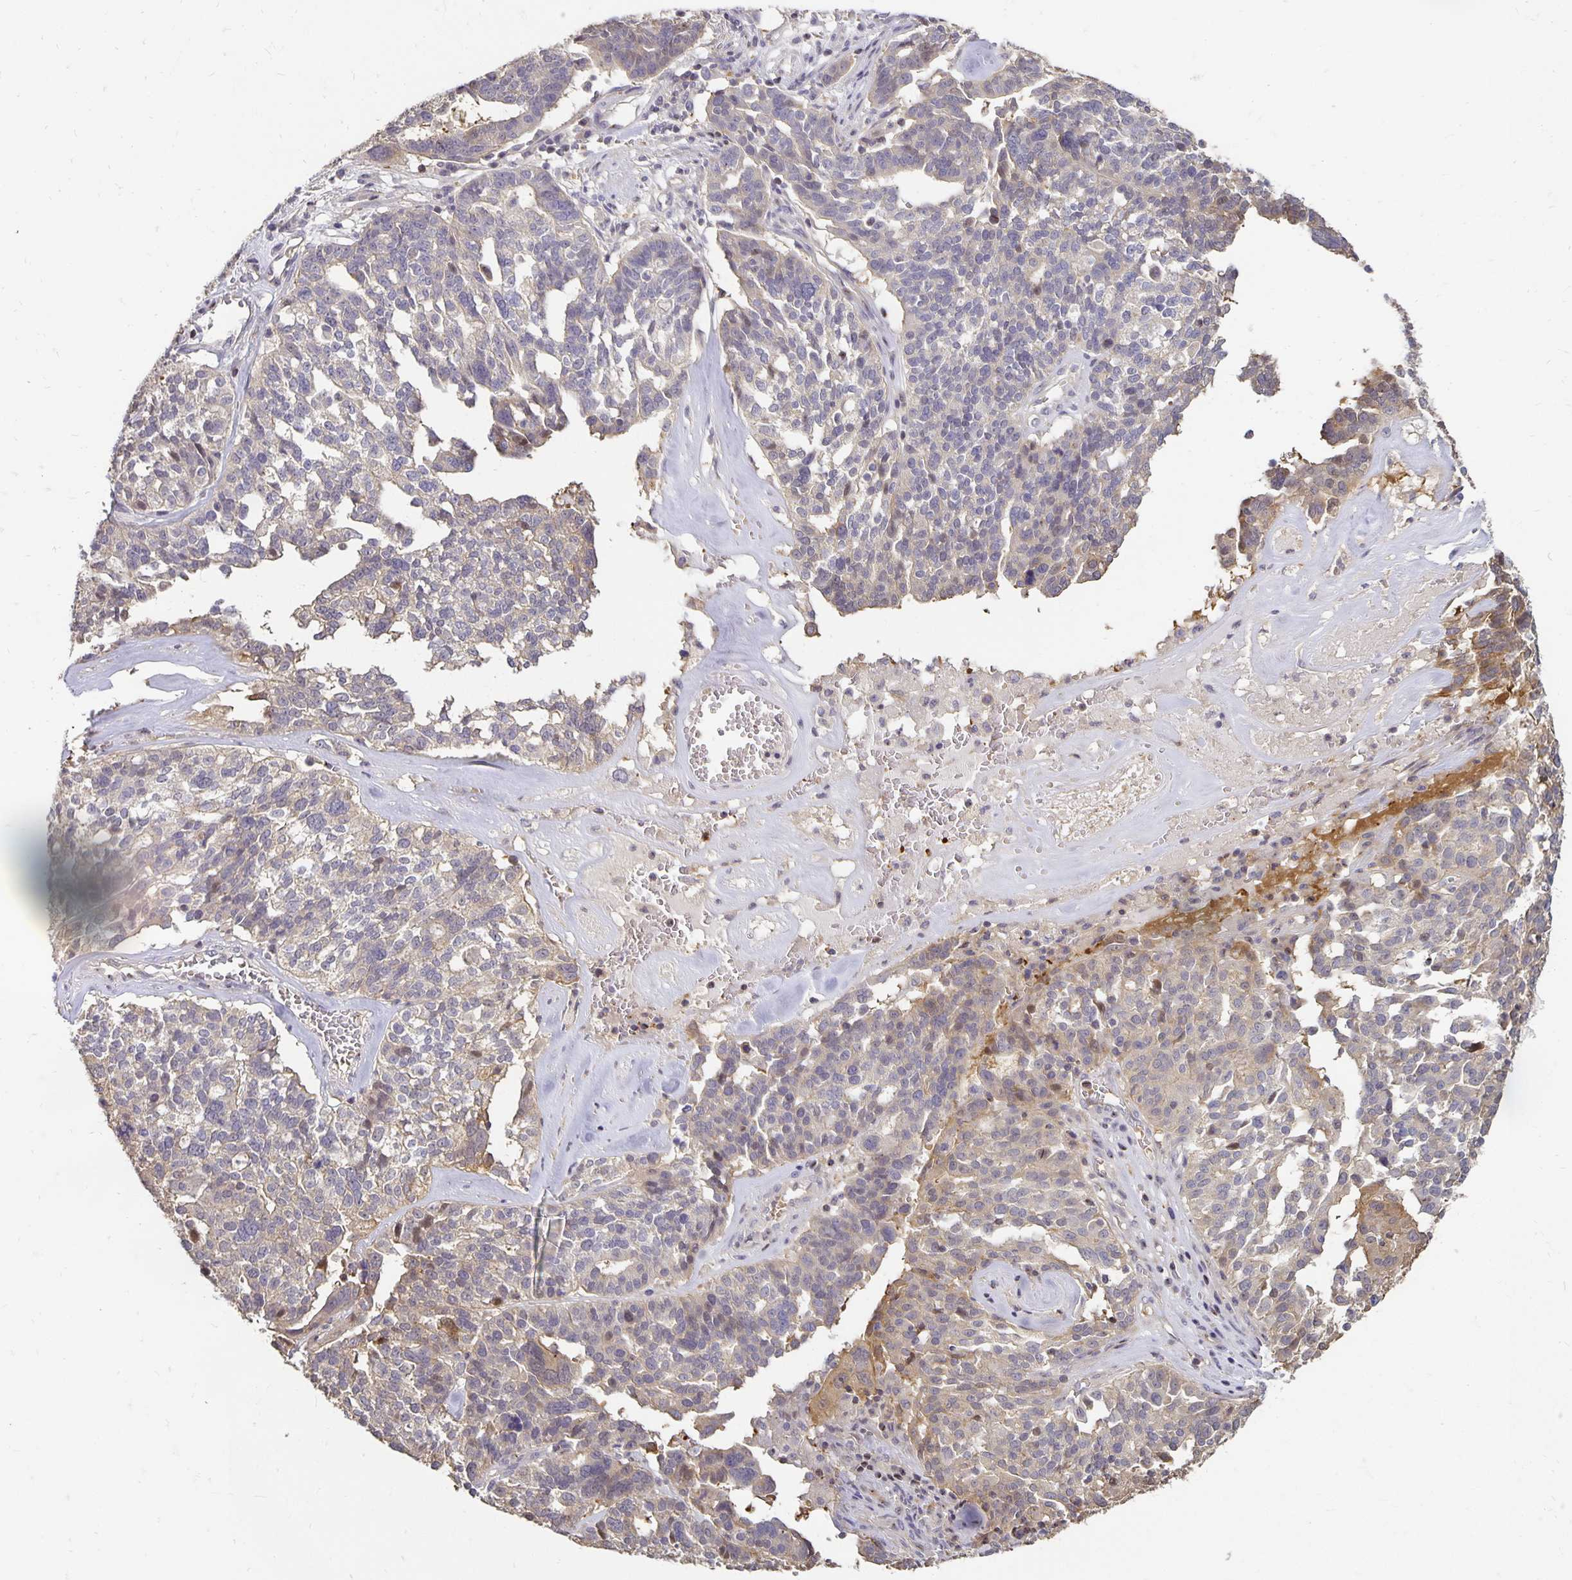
{"staining": {"intensity": "negative", "quantity": "none", "location": "none"}, "tissue": "ovarian cancer", "cell_type": "Tumor cells", "image_type": "cancer", "snomed": [{"axis": "morphology", "description": "Cystadenocarcinoma, serous, NOS"}, {"axis": "topography", "description": "Ovary"}], "caption": "Immunohistochemistry micrograph of serous cystadenocarcinoma (ovarian) stained for a protein (brown), which demonstrates no expression in tumor cells. Nuclei are stained in blue.", "gene": "CST6", "patient": {"sex": "female", "age": 59}}